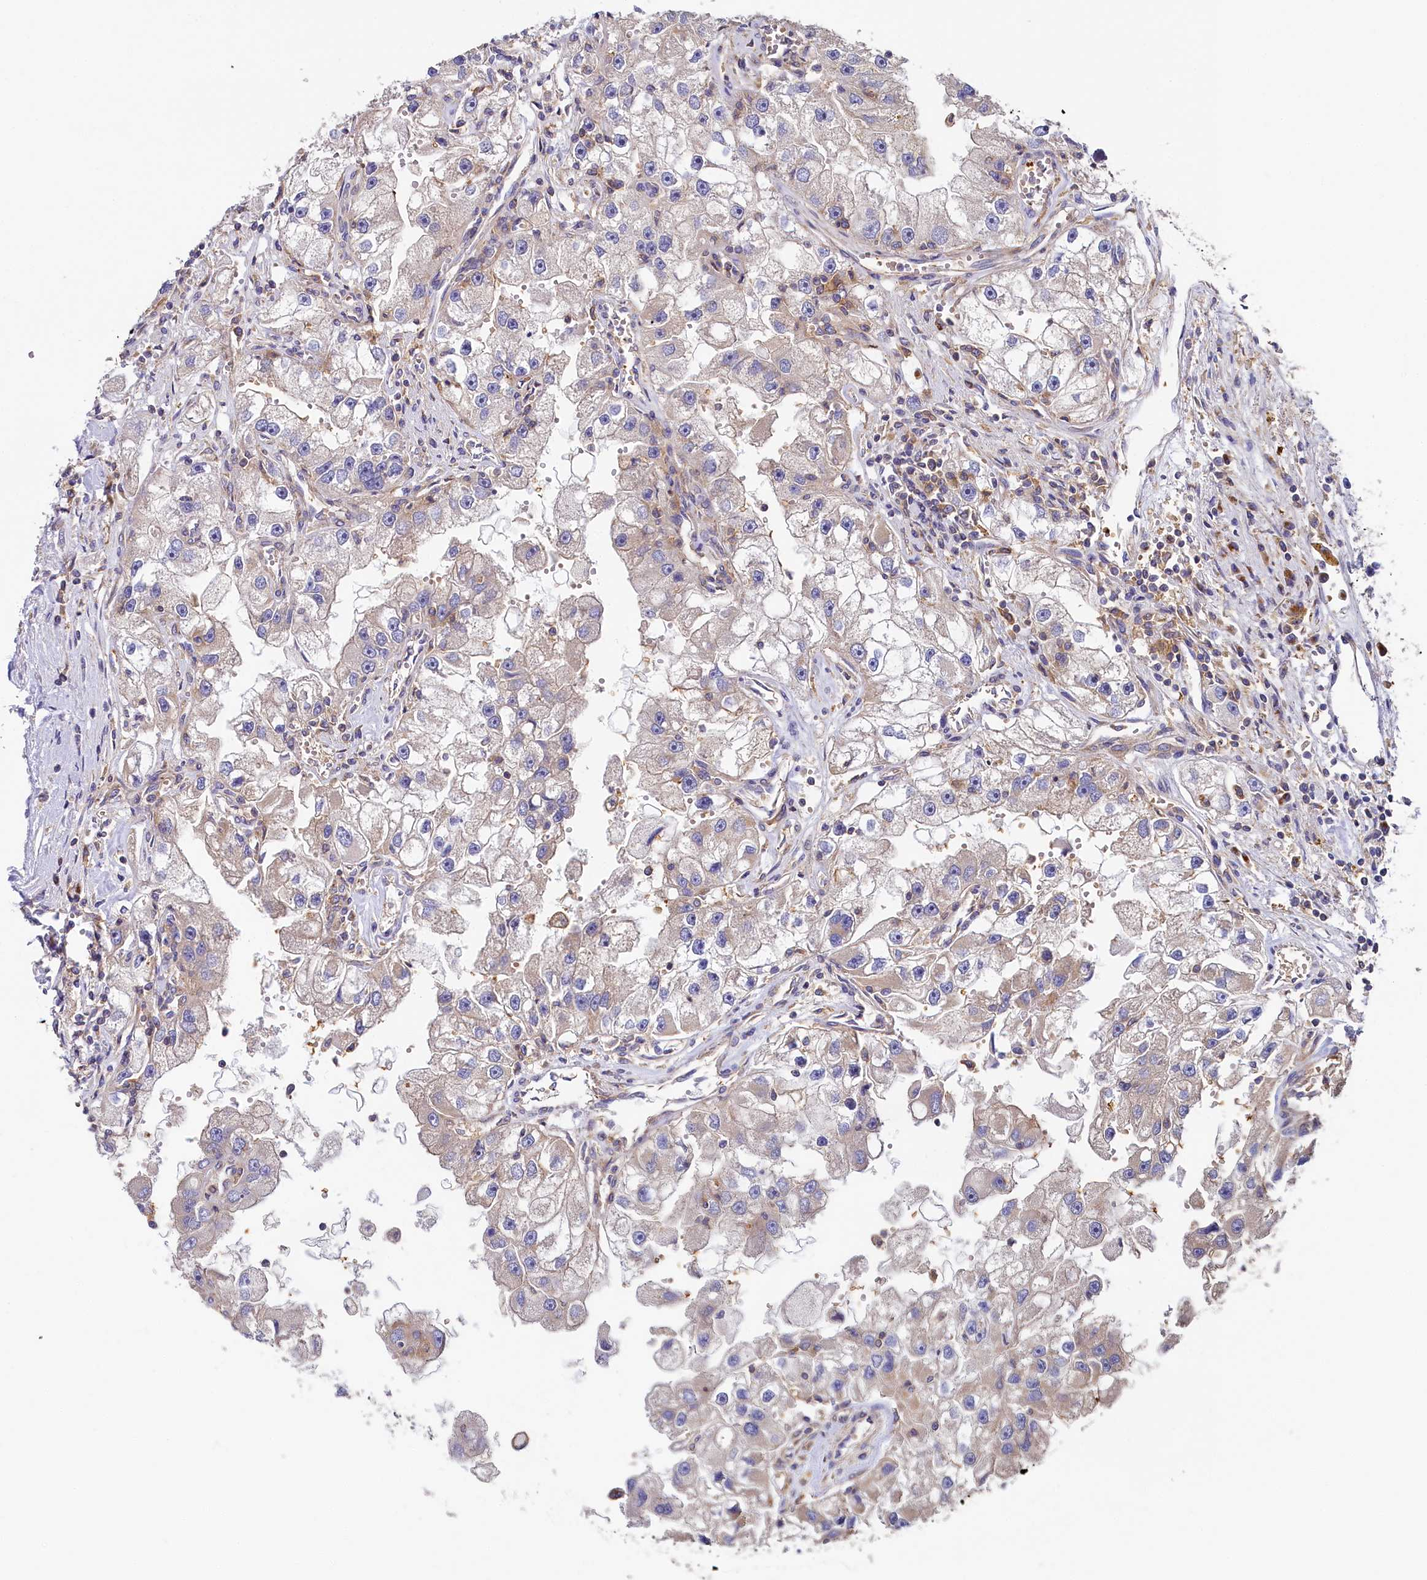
{"staining": {"intensity": "weak", "quantity": "<25%", "location": "cytoplasmic/membranous"}, "tissue": "renal cancer", "cell_type": "Tumor cells", "image_type": "cancer", "snomed": [{"axis": "morphology", "description": "Adenocarcinoma, NOS"}, {"axis": "topography", "description": "Kidney"}], "caption": "Renal adenocarcinoma was stained to show a protein in brown. There is no significant expression in tumor cells.", "gene": "PPIP5K1", "patient": {"sex": "male", "age": 63}}